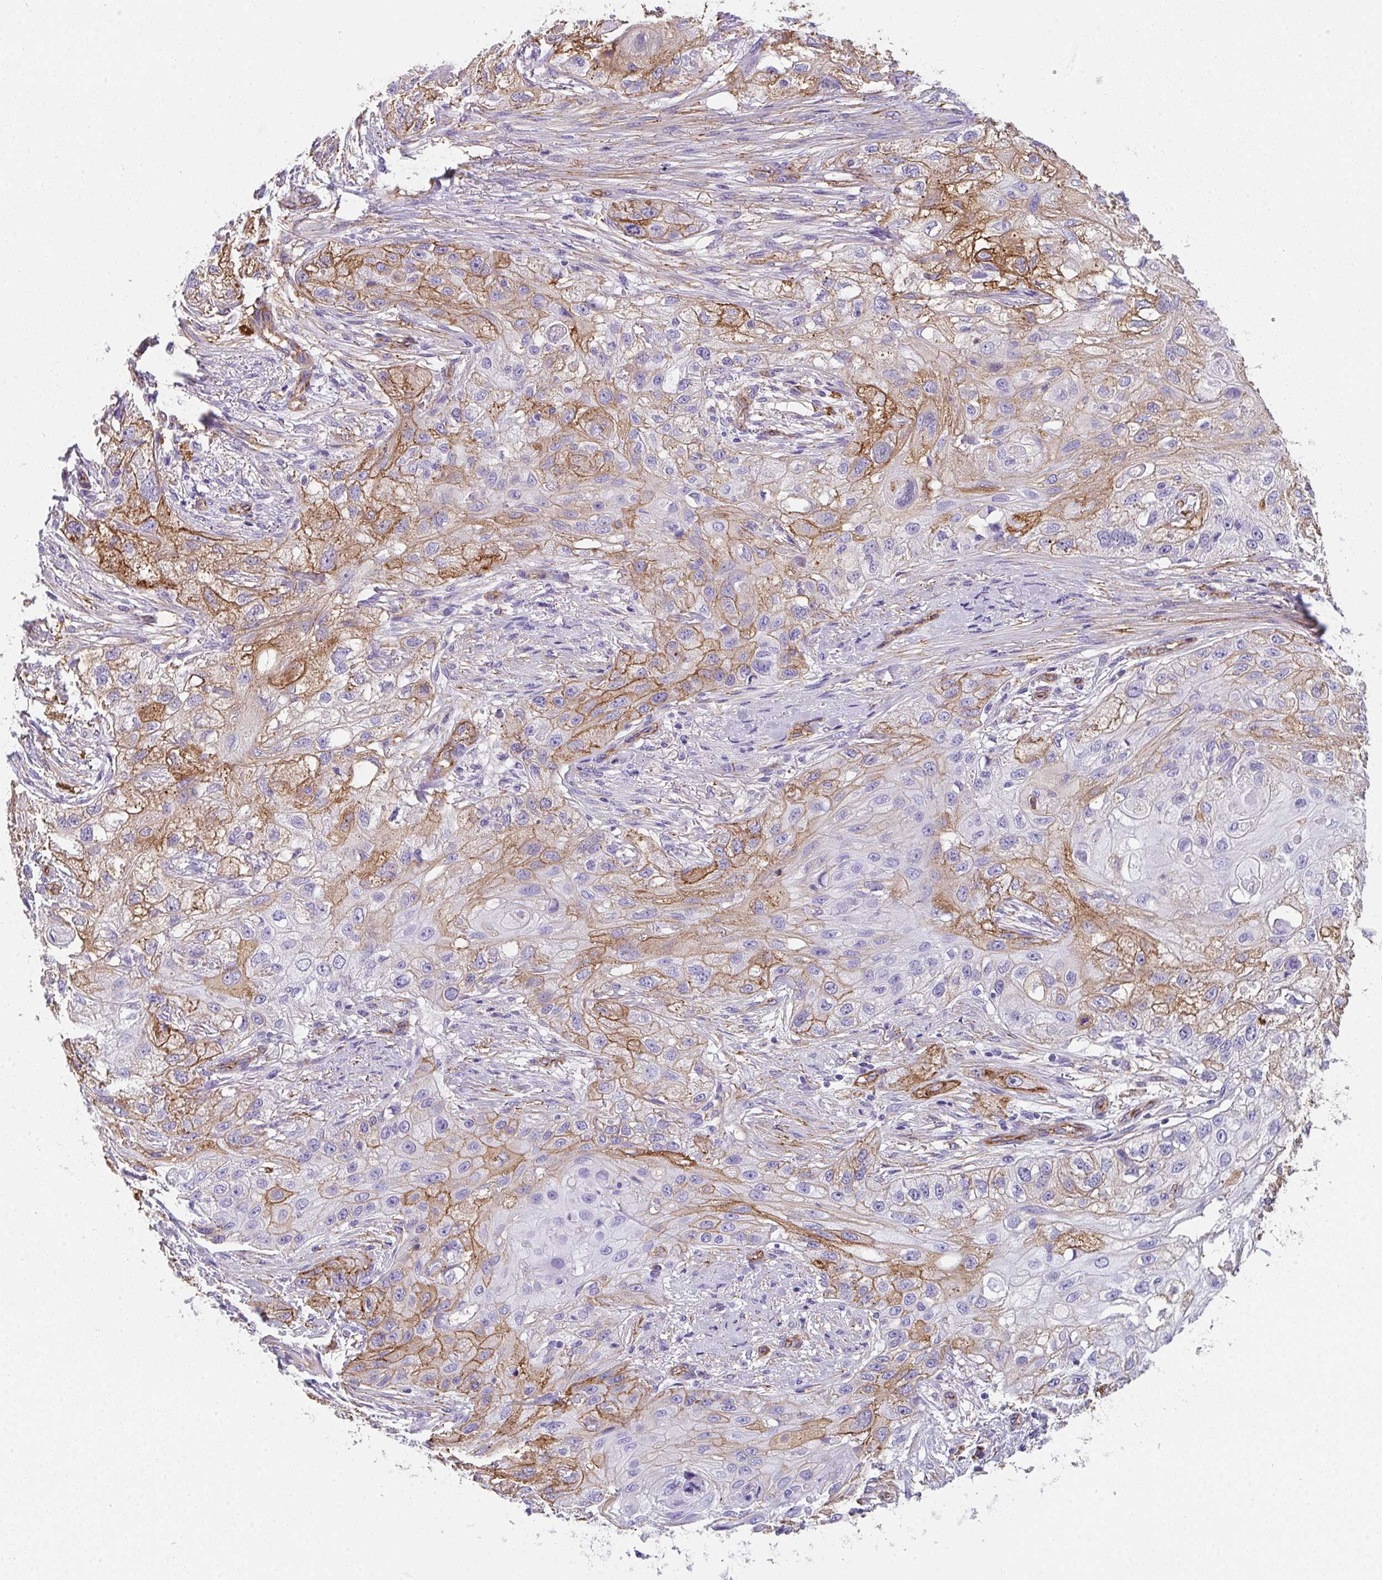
{"staining": {"intensity": "moderate", "quantity": ">75%", "location": "cytoplasmic/membranous"}, "tissue": "skin cancer", "cell_type": "Tumor cells", "image_type": "cancer", "snomed": [{"axis": "morphology", "description": "Squamous cell carcinoma, NOS"}, {"axis": "topography", "description": "Skin"}, {"axis": "topography", "description": "Vulva"}], "caption": "Immunohistochemistry (IHC) of human skin cancer displays medium levels of moderate cytoplasmic/membranous staining in about >75% of tumor cells. The protein of interest is stained brown, and the nuclei are stained in blue (DAB (3,3'-diaminobenzidine) IHC with brightfield microscopy, high magnification).", "gene": "DBN1", "patient": {"sex": "female", "age": 86}}